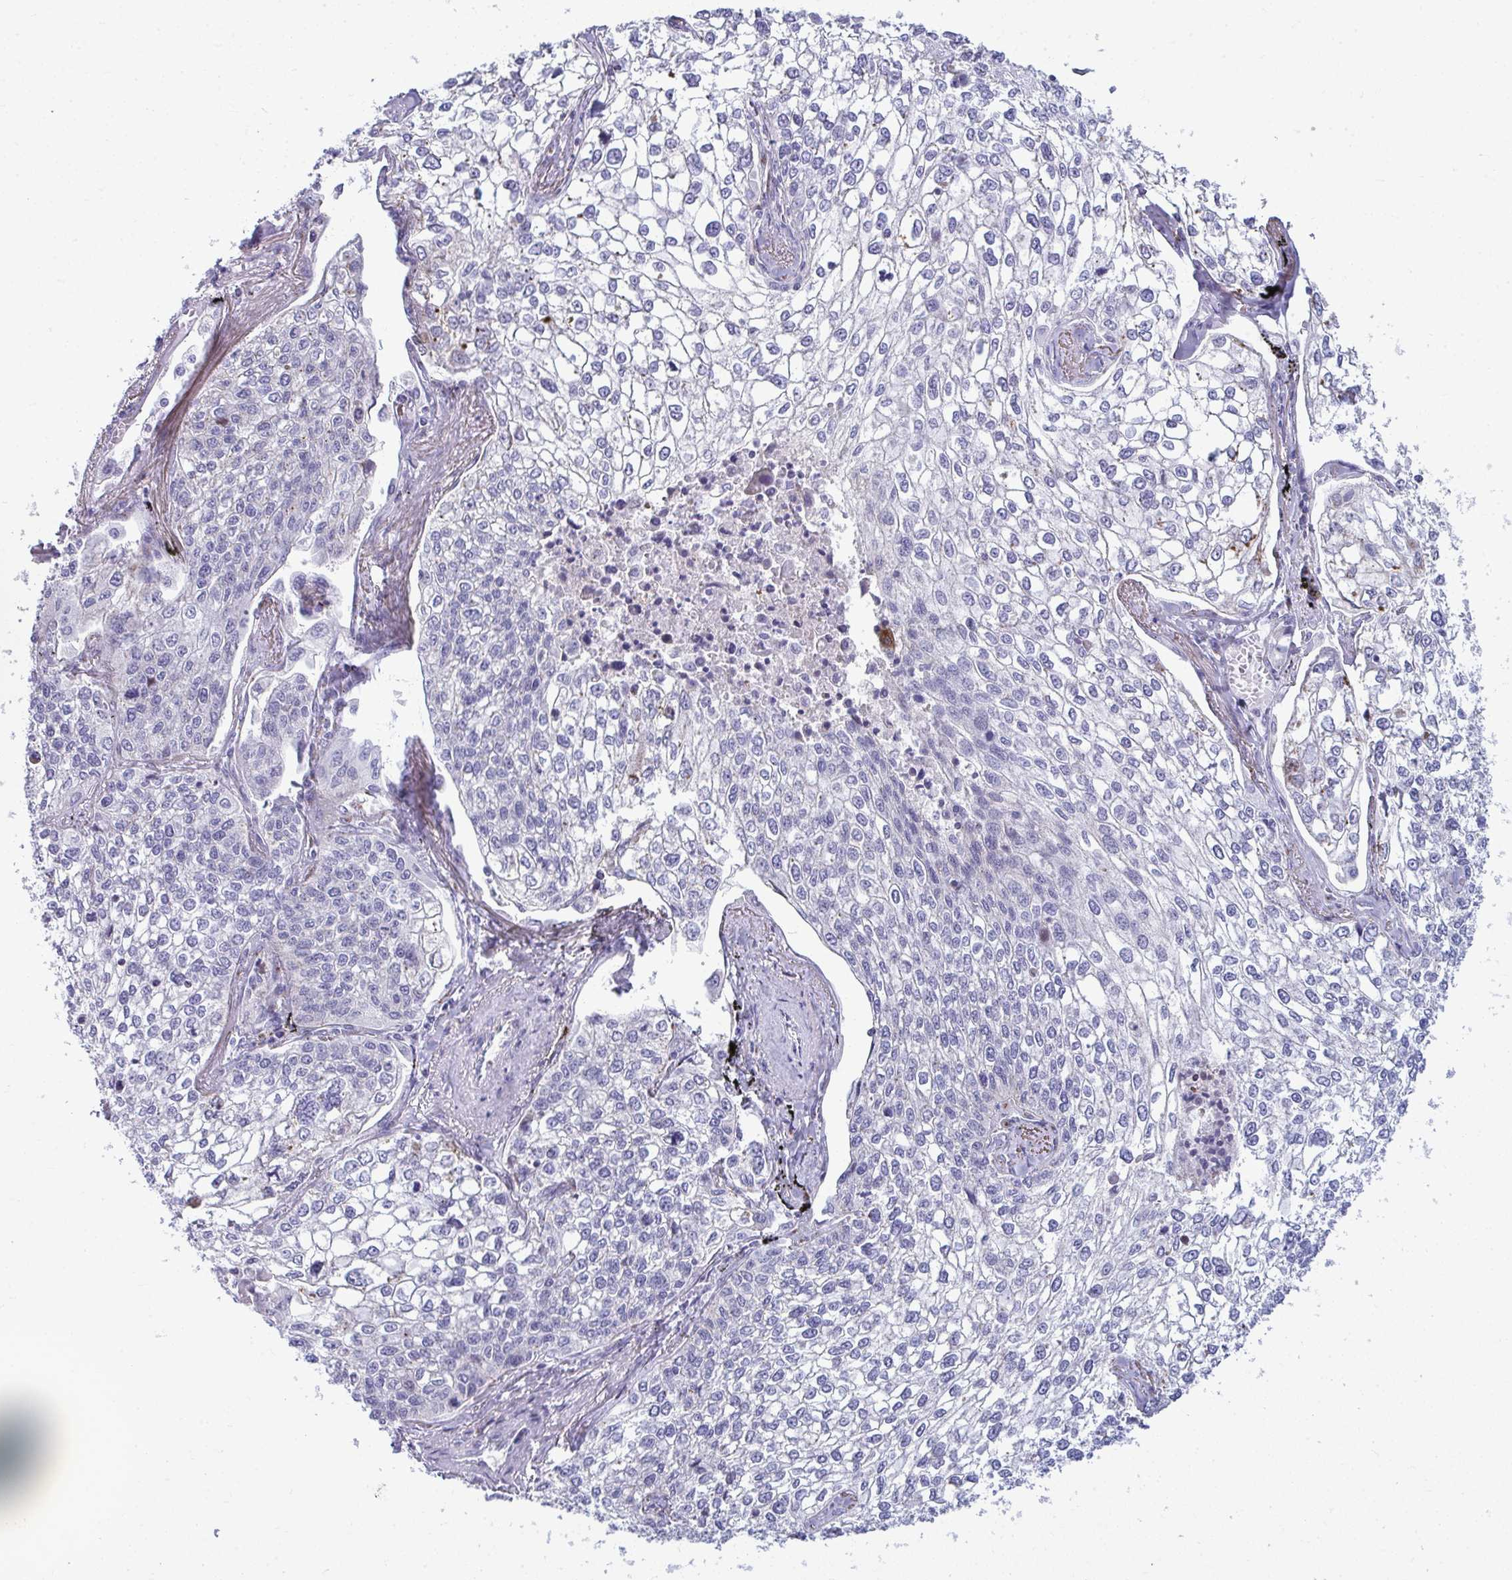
{"staining": {"intensity": "negative", "quantity": "none", "location": "none"}, "tissue": "lung cancer", "cell_type": "Tumor cells", "image_type": "cancer", "snomed": [{"axis": "morphology", "description": "Squamous cell carcinoma, NOS"}, {"axis": "topography", "description": "Lung"}], "caption": "Tumor cells show no significant staining in lung cancer (squamous cell carcinoma).", "gene": "DTX4", "patient": {"sex": "male", "age": 74}}